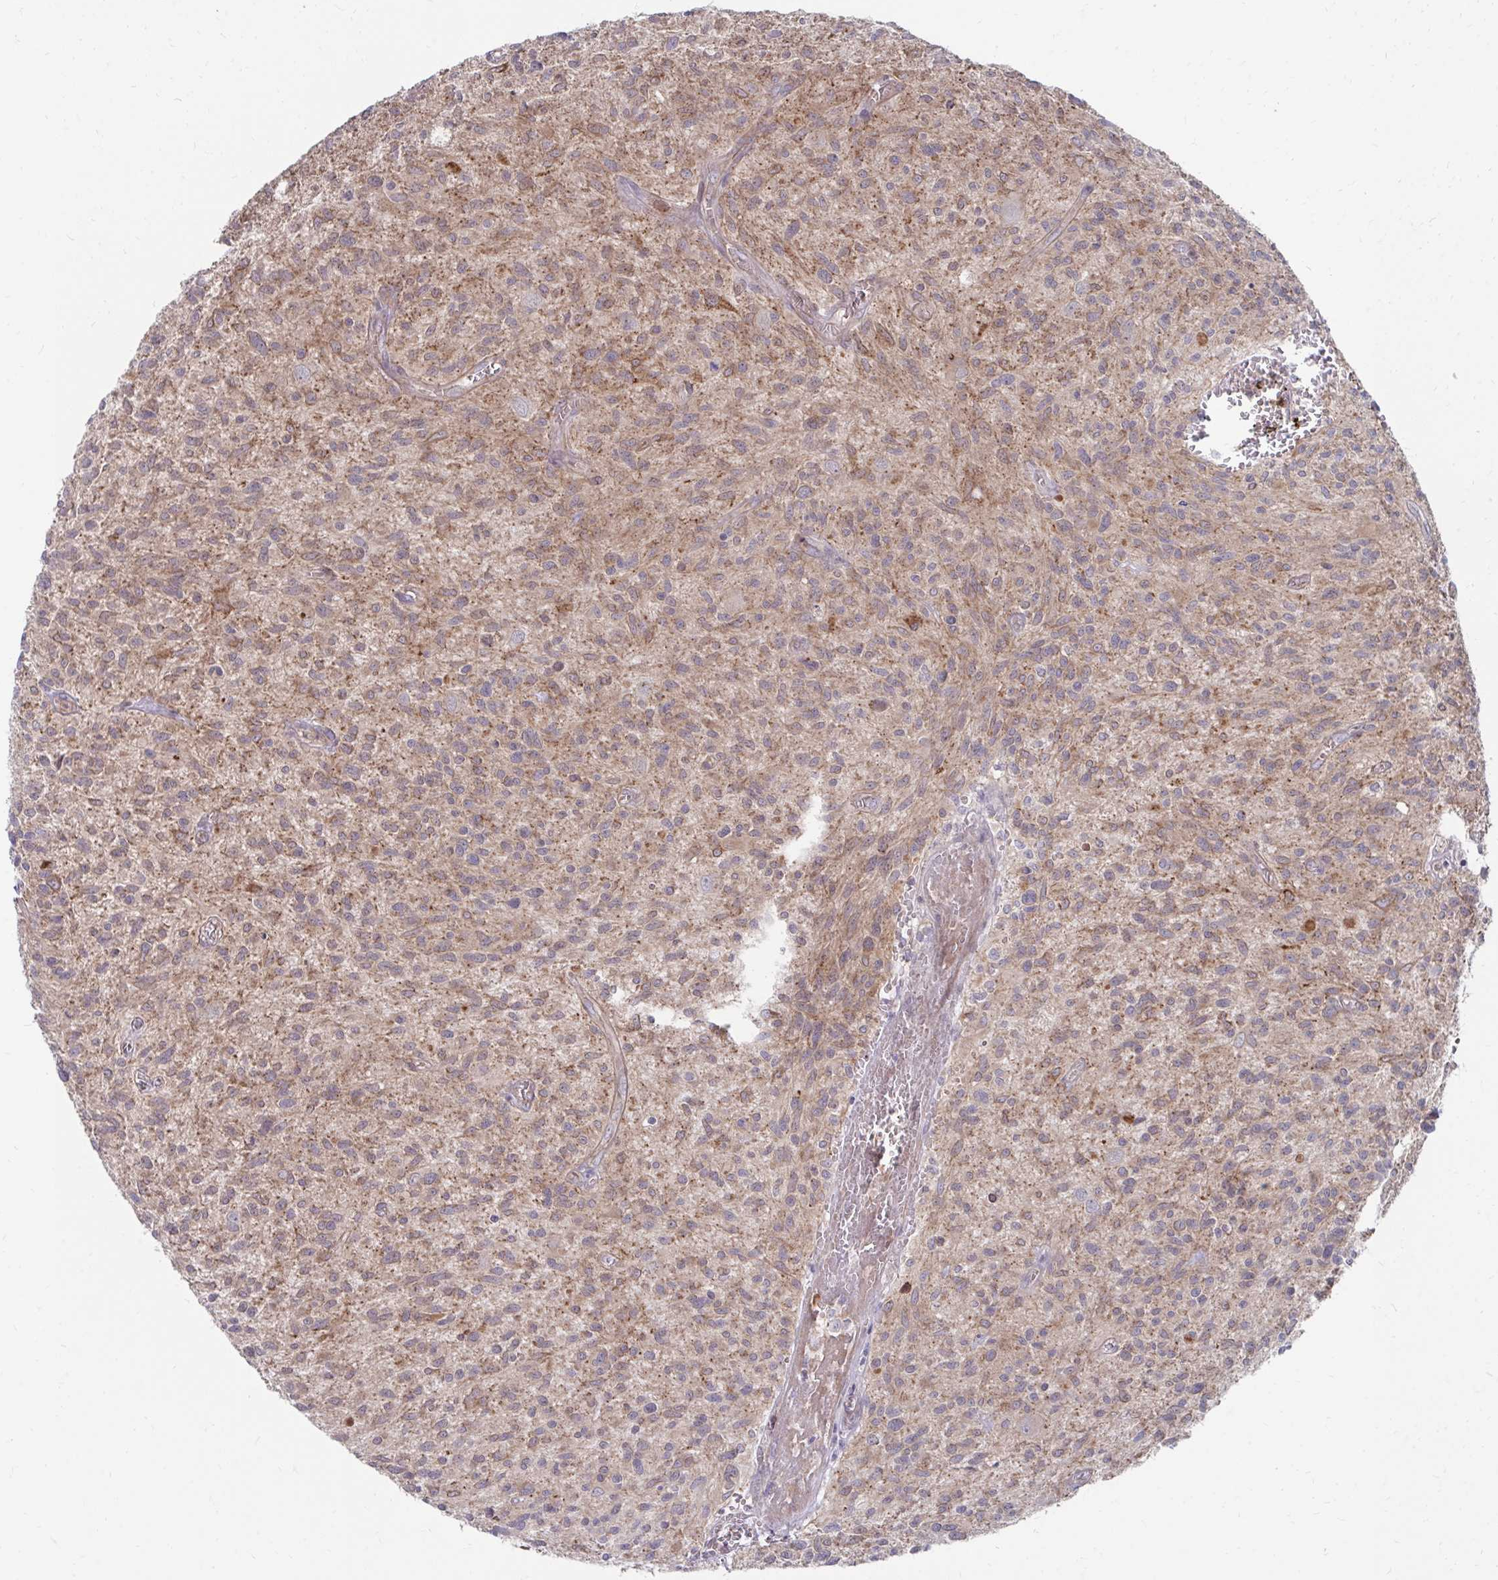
{"staining": {"intensity": "moderate", "quantity": ">75%", "location": "cytoplasmic/membranous"}, "tissue": "glioma", "cell_type": "Tumor cells", "image_type": "cancer", "snomed": [{"axis": "morphology", "description": "Glioma, malignant, High grade"}, {"axis": "topography", "description": "Brain"}], "caption": "This is an image of IHC staining of glioma, which shows moderate expression in the cytoplasmic/membranous of tumor cells.", "gene": "ITPR2", "patient": {"sex": "male", "age": 75}}